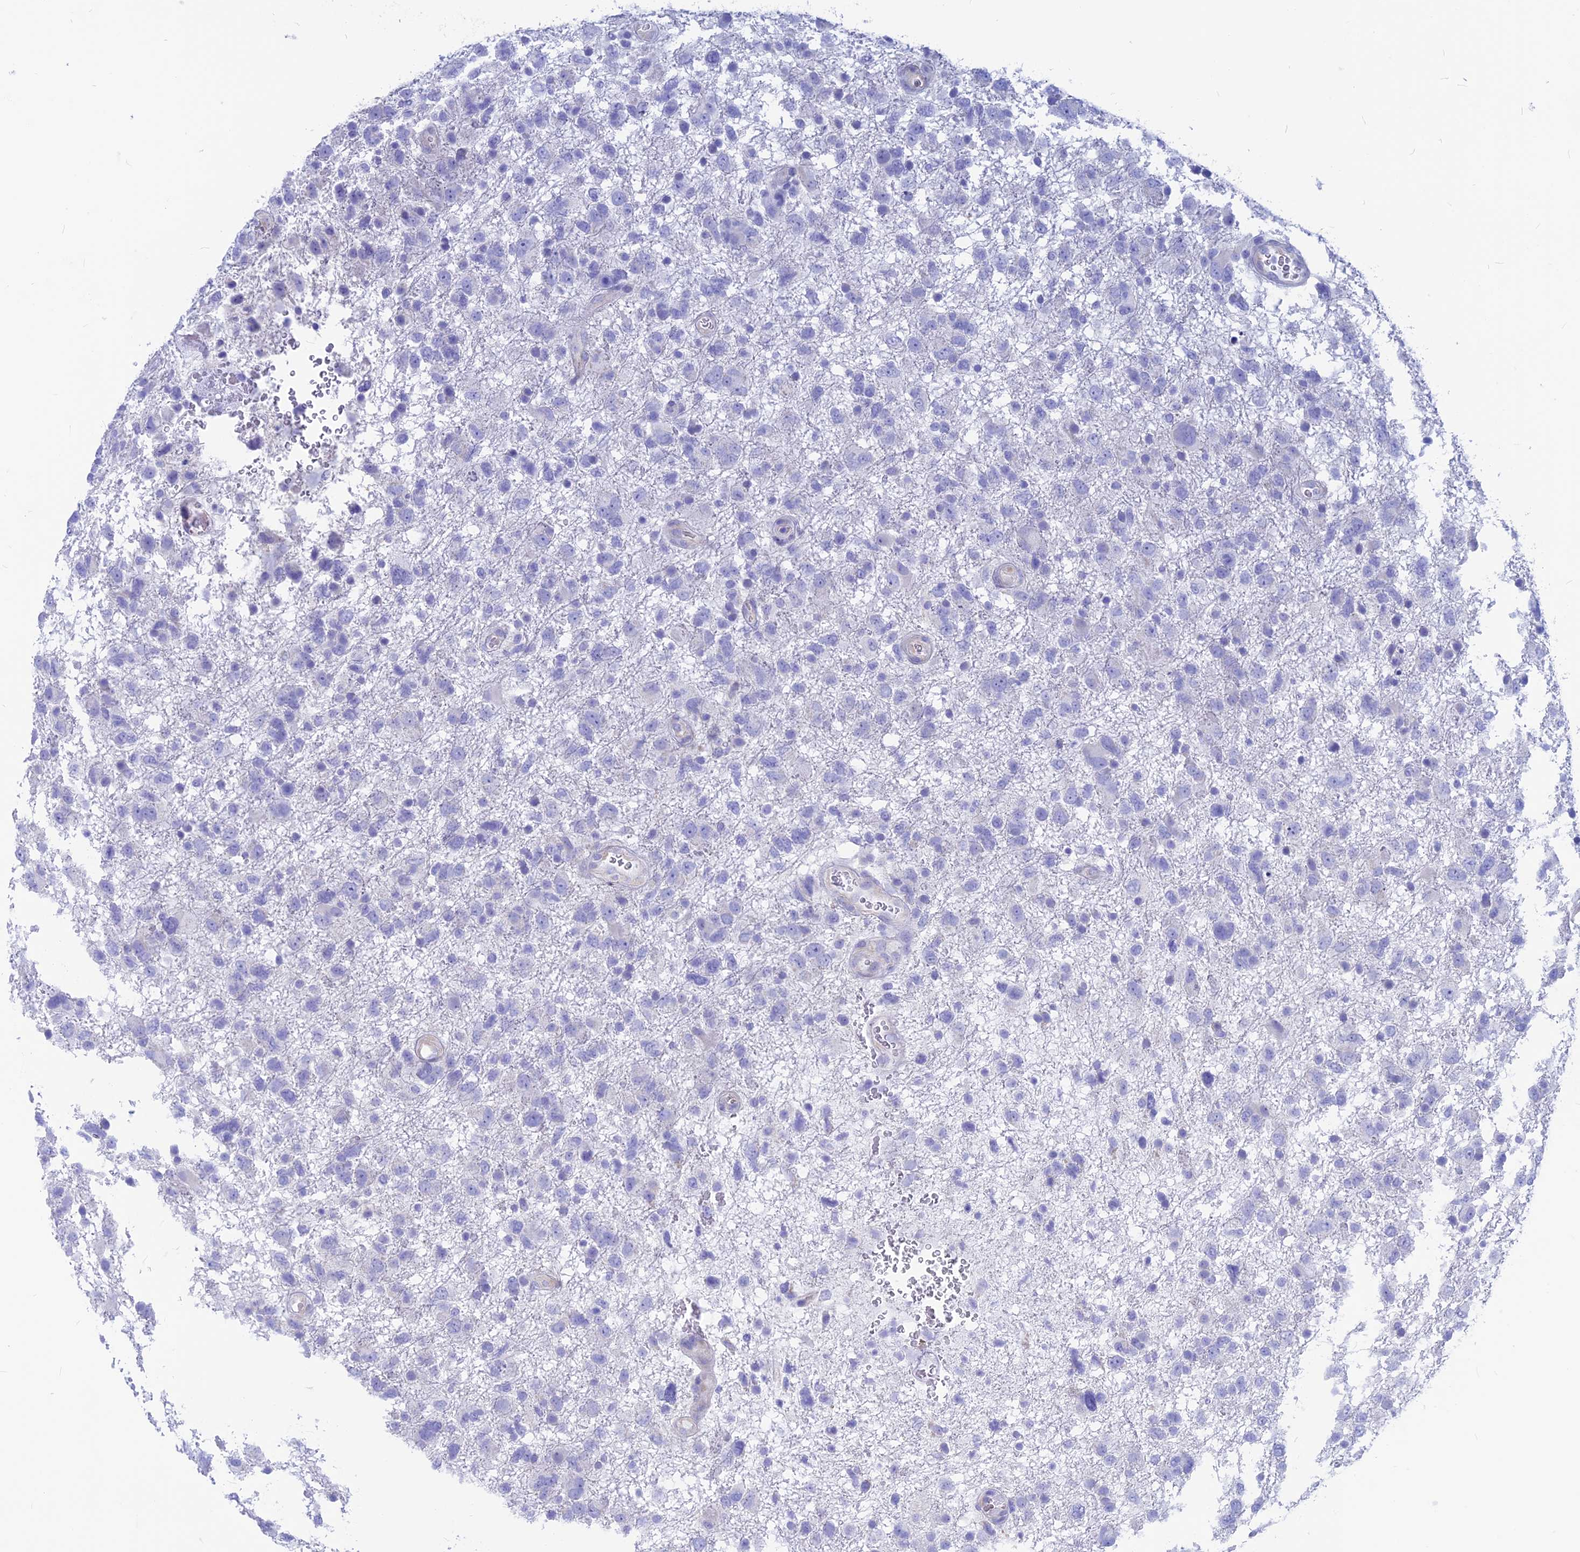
{"staining": {"intensity": "negative", "quantity": "none", "location": "none"}, "tissue": "glioma", "cell_type": "Tumor cells", "image_type": "cancer", "snomed": [{"axis": "morphology", "description": "Glioma, malignant, High grade"}, {"axis": "topography", "description": "Brain"}], "caption": "This photomicrograph is of glioma stained with IHC to label a protein in brown with the nuclei are counter-stained blue. There is no staining in tumor cells.", "gene": "GNGT2", "patient": {"sex": "male", "age": 61}}